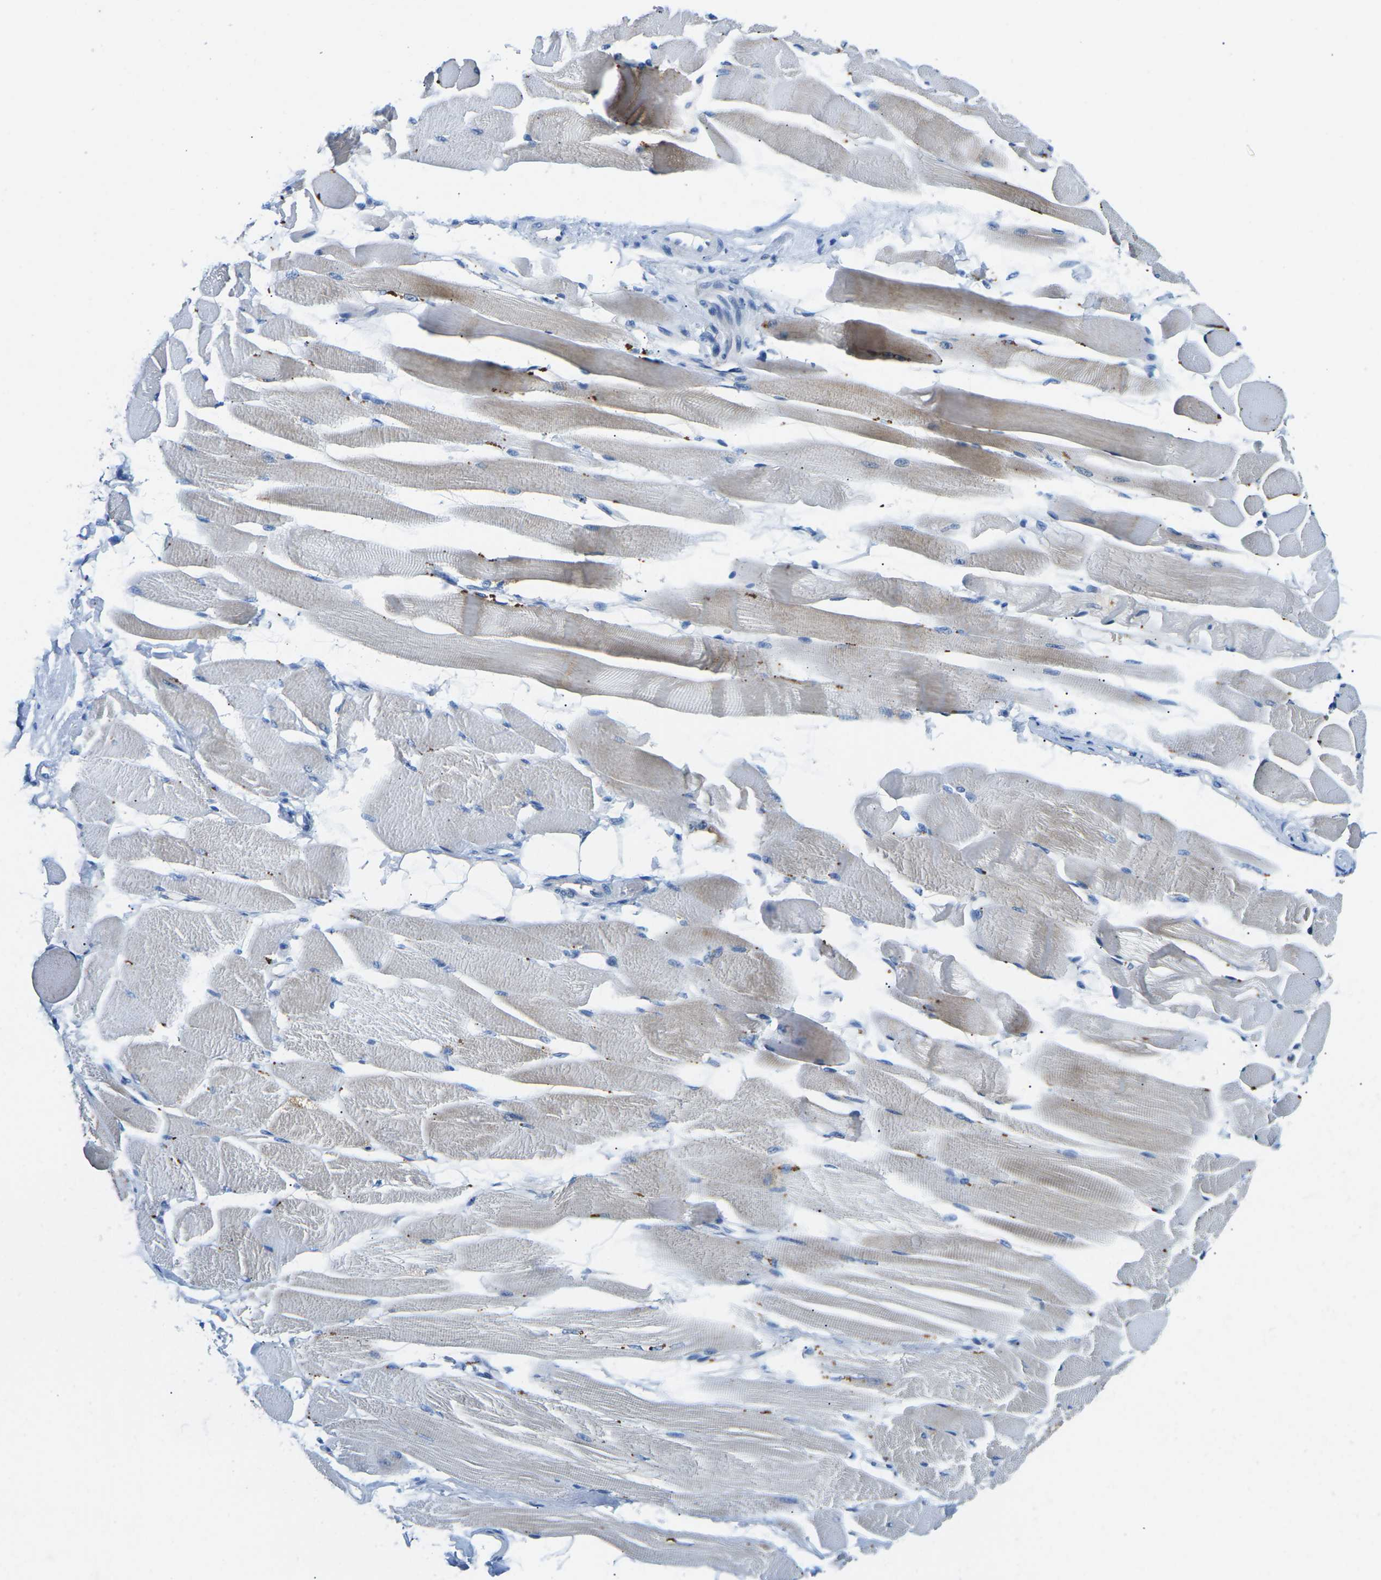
{"staining": {"intensity": "weak", "quantity": "25%-75%", "location": "cytoplasmic/membranous"}, "tissue": "skeletal muscle", "cell_type": "Myocytes", "image_type": "normal", "snomed": [{"axis": "morphology", "description": "Normal tissue, NOS"}, {"axis": "topography", "description": "Skeletal muscle"}, {"axis": "topography", "description": "Peripheral nerve tissue"}], "caption": "High-magnification brightfield microscopy of benign skeletal muscle stained with DAB (3,3'-diaminobenzidine) (brown) and counterstained with hematoxylin (blue). myocytes exhibit weak cytoplasmic/membranous staining is seen in about25%-75% of cells. (Stains: DAB in brown, nuclei in blue, Microscopy: brightfield microscopy at high magnification).", "gene": "TM6SF1", "patient": {"sex": "female", "age": 84}}